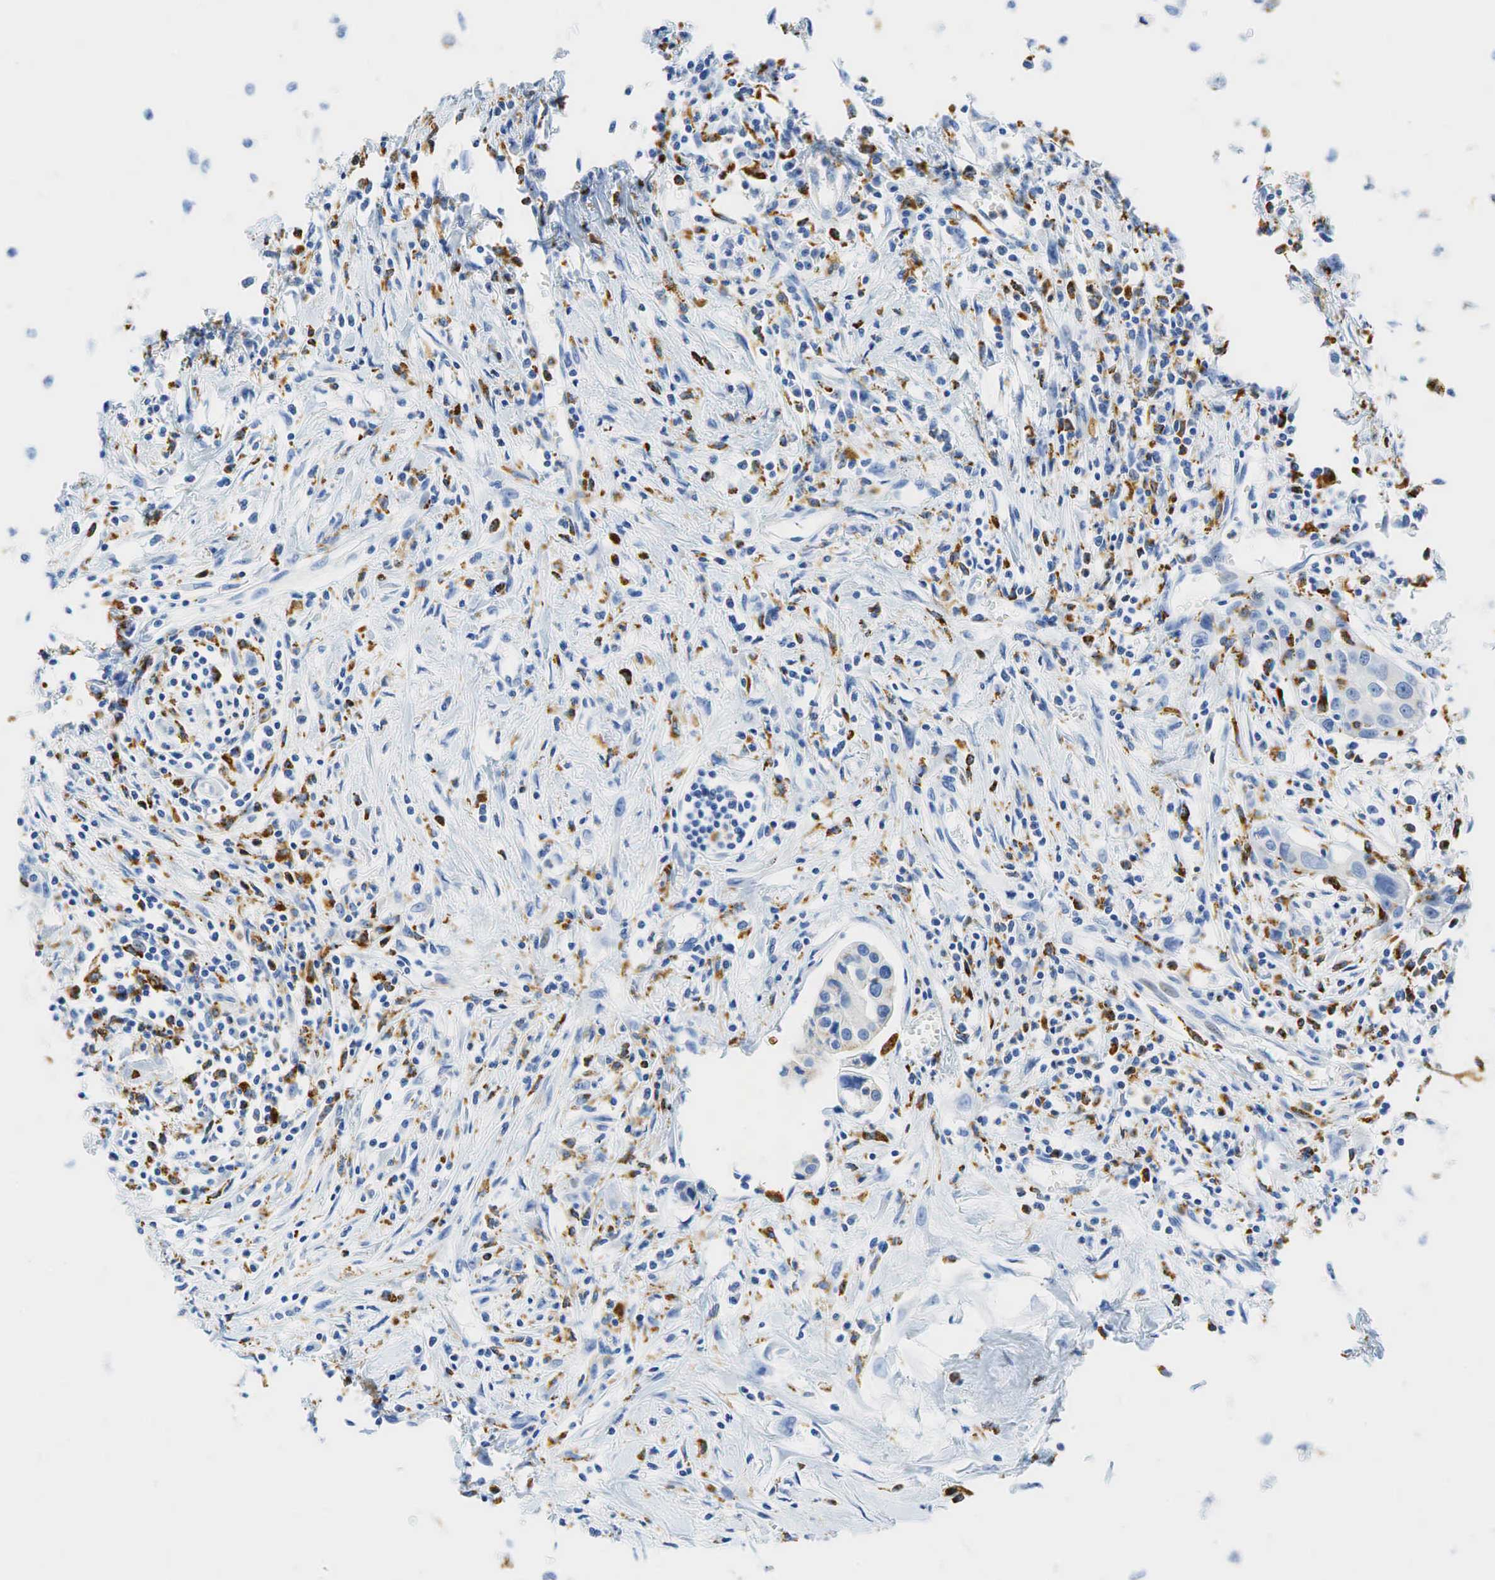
{"staining": {"intensity": "weak", "quantity": "<25%", "location": "cytoplasmic/membranous"}, "tissue": "urothelial cancer", "cell_type": "Tumor cells", "image_type": "cancer", "snomed": [{"axis": "morphology", "description": "Urothelial carcinoma, High grade"}, {"axis": "topography", "description": "Urinary bladder"}], "caption": "Immunohistochemistry (IHC) micrograph of neoplastic tissue: urothelial cancer stained with DAB reveals no significant protein staining in tumor cells.", "gene": "CD68", "patient": {"sex": "male", "age": 66}}